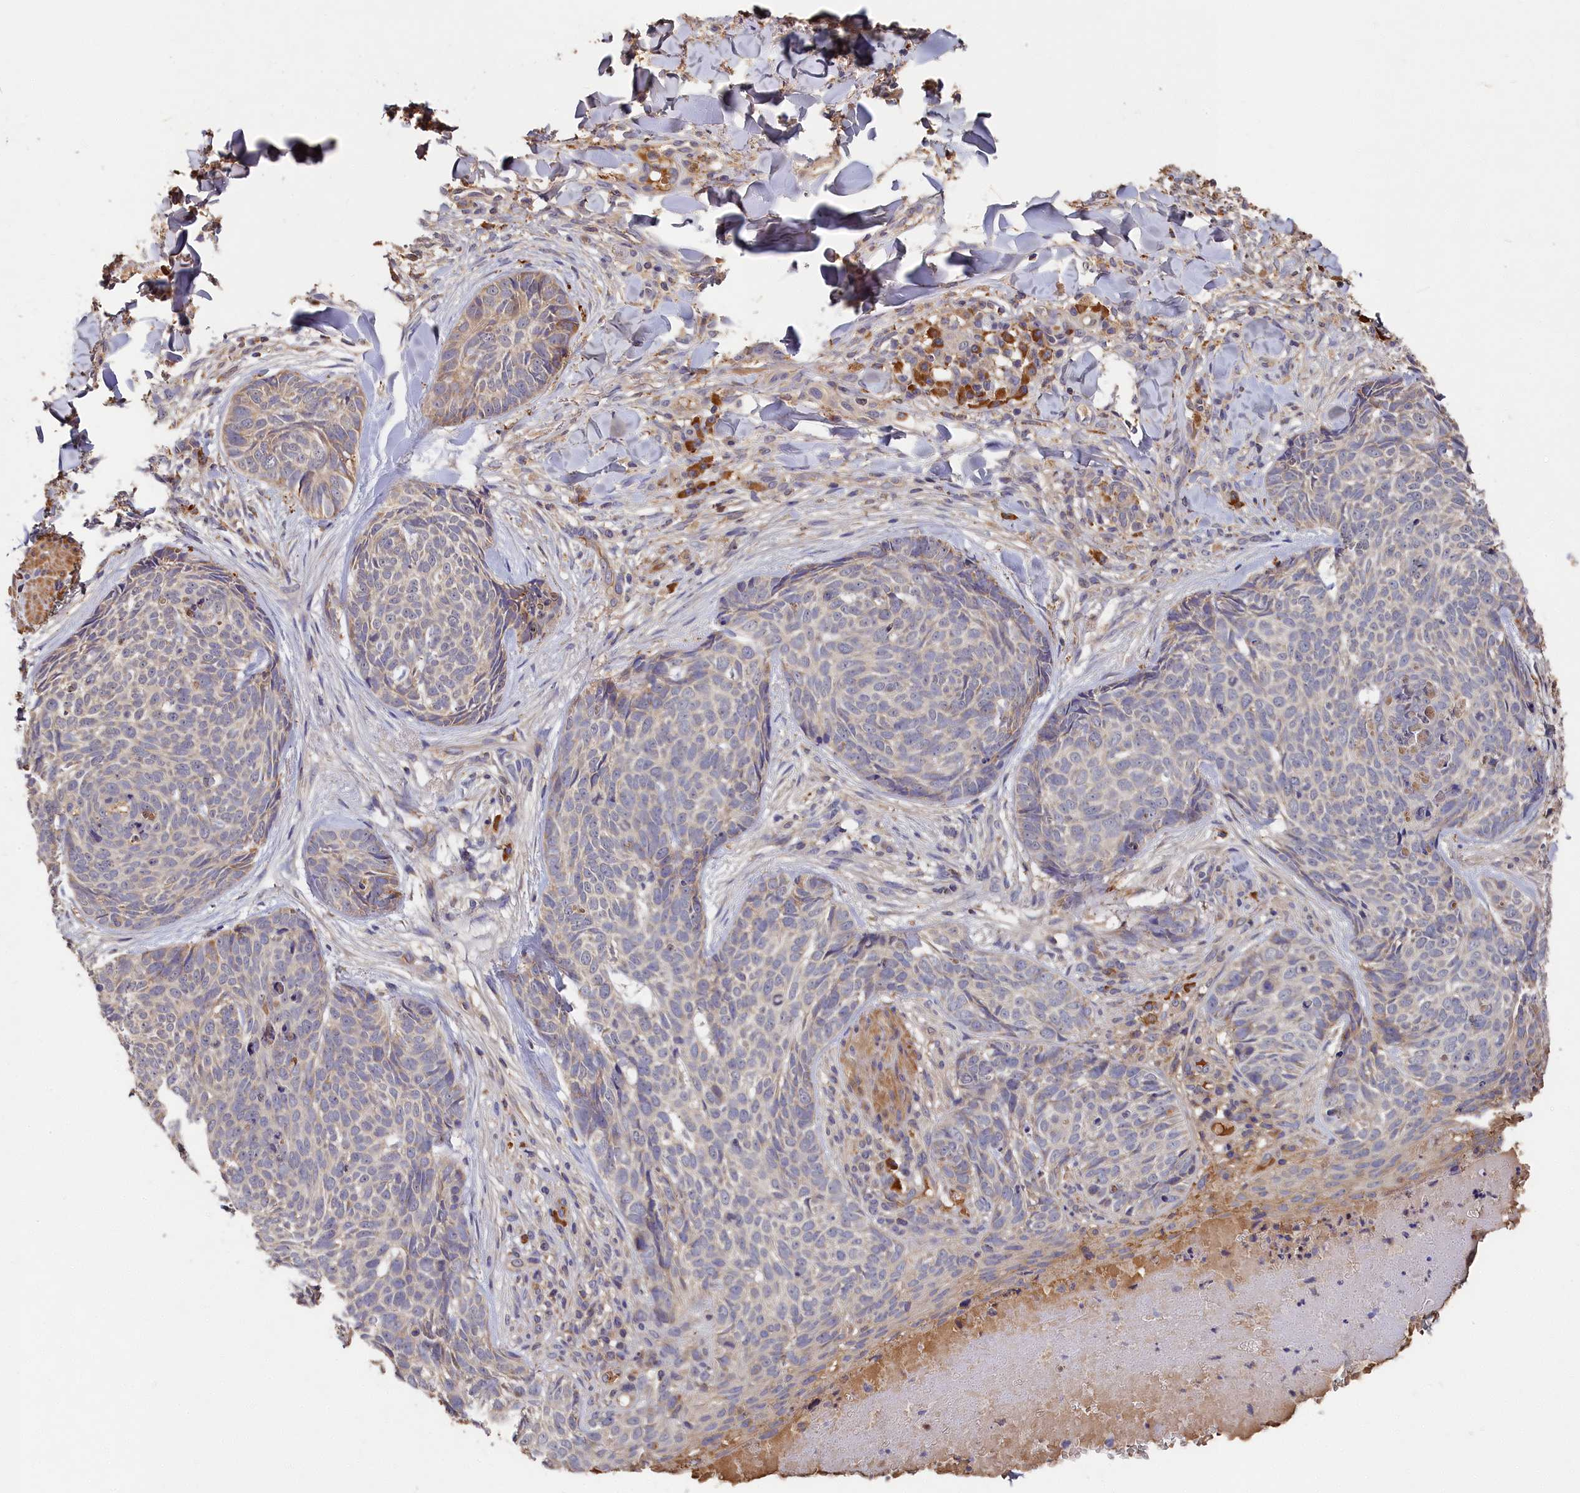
{"staining": {"intensity": "negative", "quantity": "none", "location": "none"}, "tissue": "skin cancer", "cell_type": "Tumor cells", "image_type": "cancer", "snomed": [{"axis": "morphology", "description": "Basal cell carcinoma"}, {"axis": "topography", "description": "Skin"}], "caption": "High power microscopy image of an immunohistochemistry histopathology image of skin basal cell carcinoma, revealing no significant staining in tumor cells. Brightfield microscopy of IHC stained with DAB (3,3'-diaminobenzidine) (brown) and hematoxylin (blue), captured at high magnification.", "gene": "DHRS11", "patient": {"sex": "female", "age": 61}}